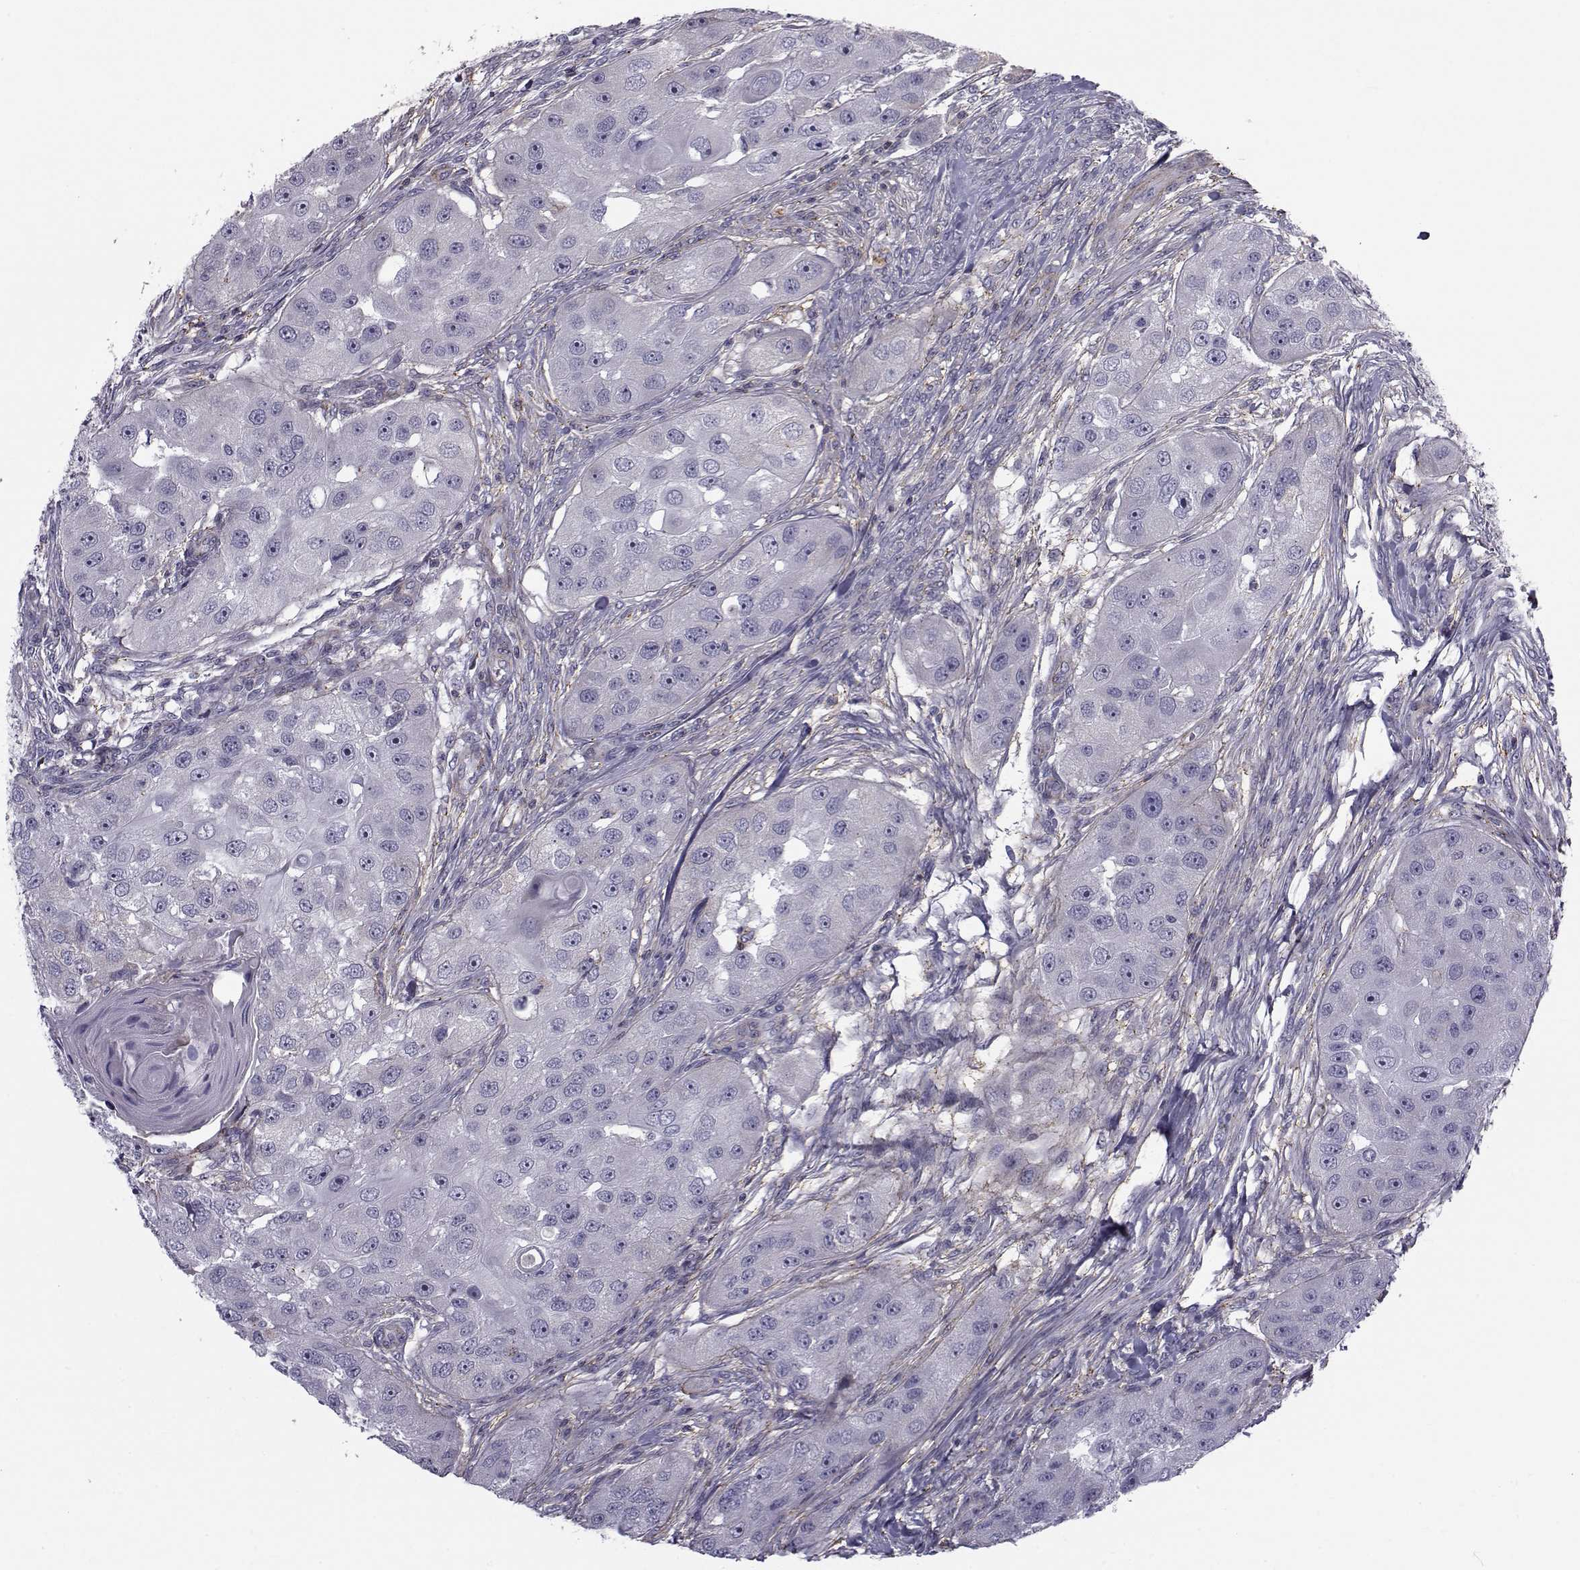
{"staining": {"intensity": "negative", "quantity": "none", "location": "none"}, "tissue": "head and neck cancer", "cell_type": "Tumor cells", "image_type": "cancer", "snomed": [{"axis": "morphology", "description": "Squamous cell carcinoma, NOS"}, {"axis": "topography", "description": "Head-Neck"}], "caption": "Head and neck cancer (squamous cell carcinoma) was stained to show a protein in brown. There is no significant positivity in tumor cells.", "gene": "LRRC27", "patient": {"sex": "male", "age": 51}}